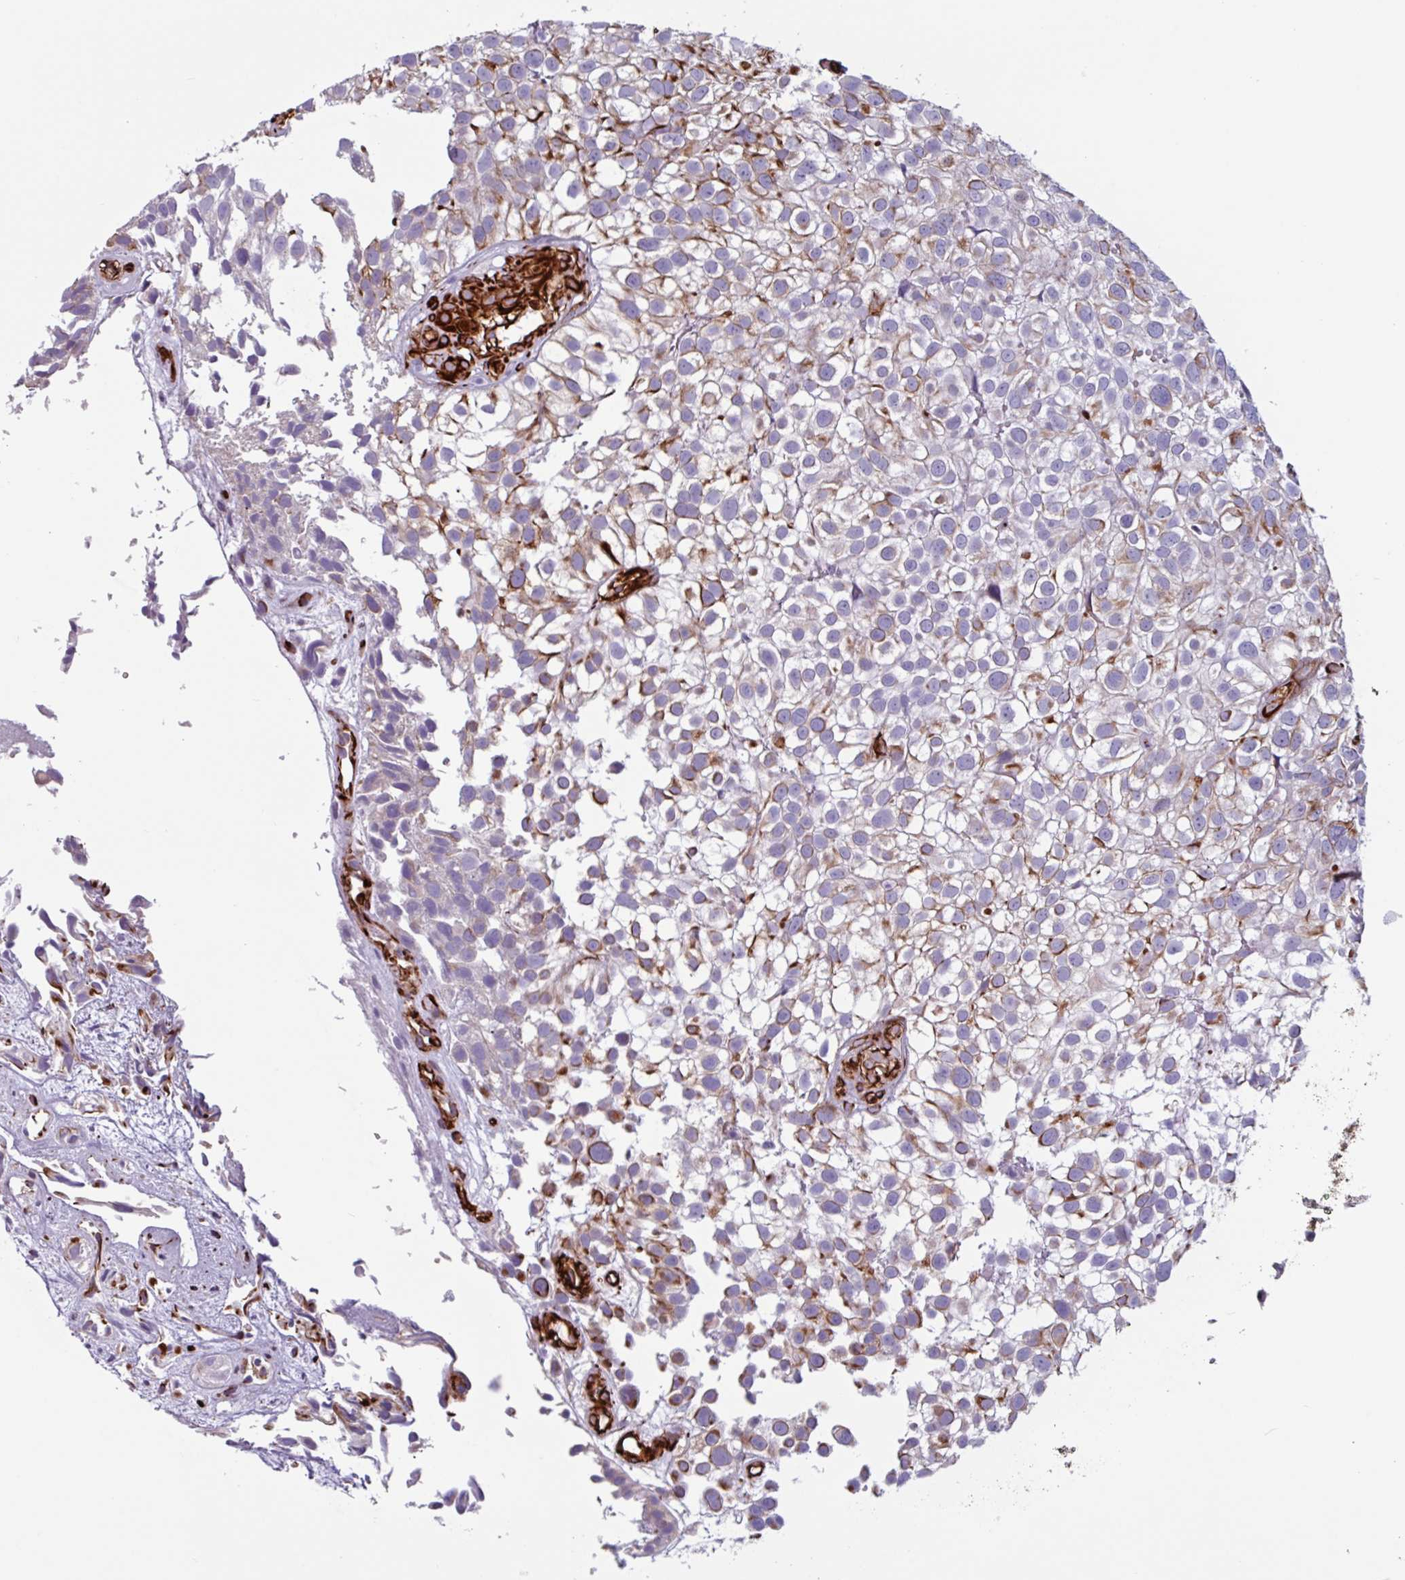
{"staining": {"intensity": "strong", "quantity": "<25%", "location": "cytoplasmic/membranous"}, "tissue": "urothelial cancer", "cell_type": "Tumor cells", "image_type": "cancer", "snomed": [{"axis": "morphology", "description": "Urothelial carcinoma, High grade"}, {"axis": "topography", "description": "Urinary bladder"}], "caption": "Brown immunohistochemical staining in high-grade urothelial carcinoma exhibits strong cytoplasmic/membranous positivity in approximately <25% of tumor cells. (brown staining indicates protein expression, while blue staining denotes nuclei).", "gene": "BTD", "patient": {"sex": "male", "age": 56}}